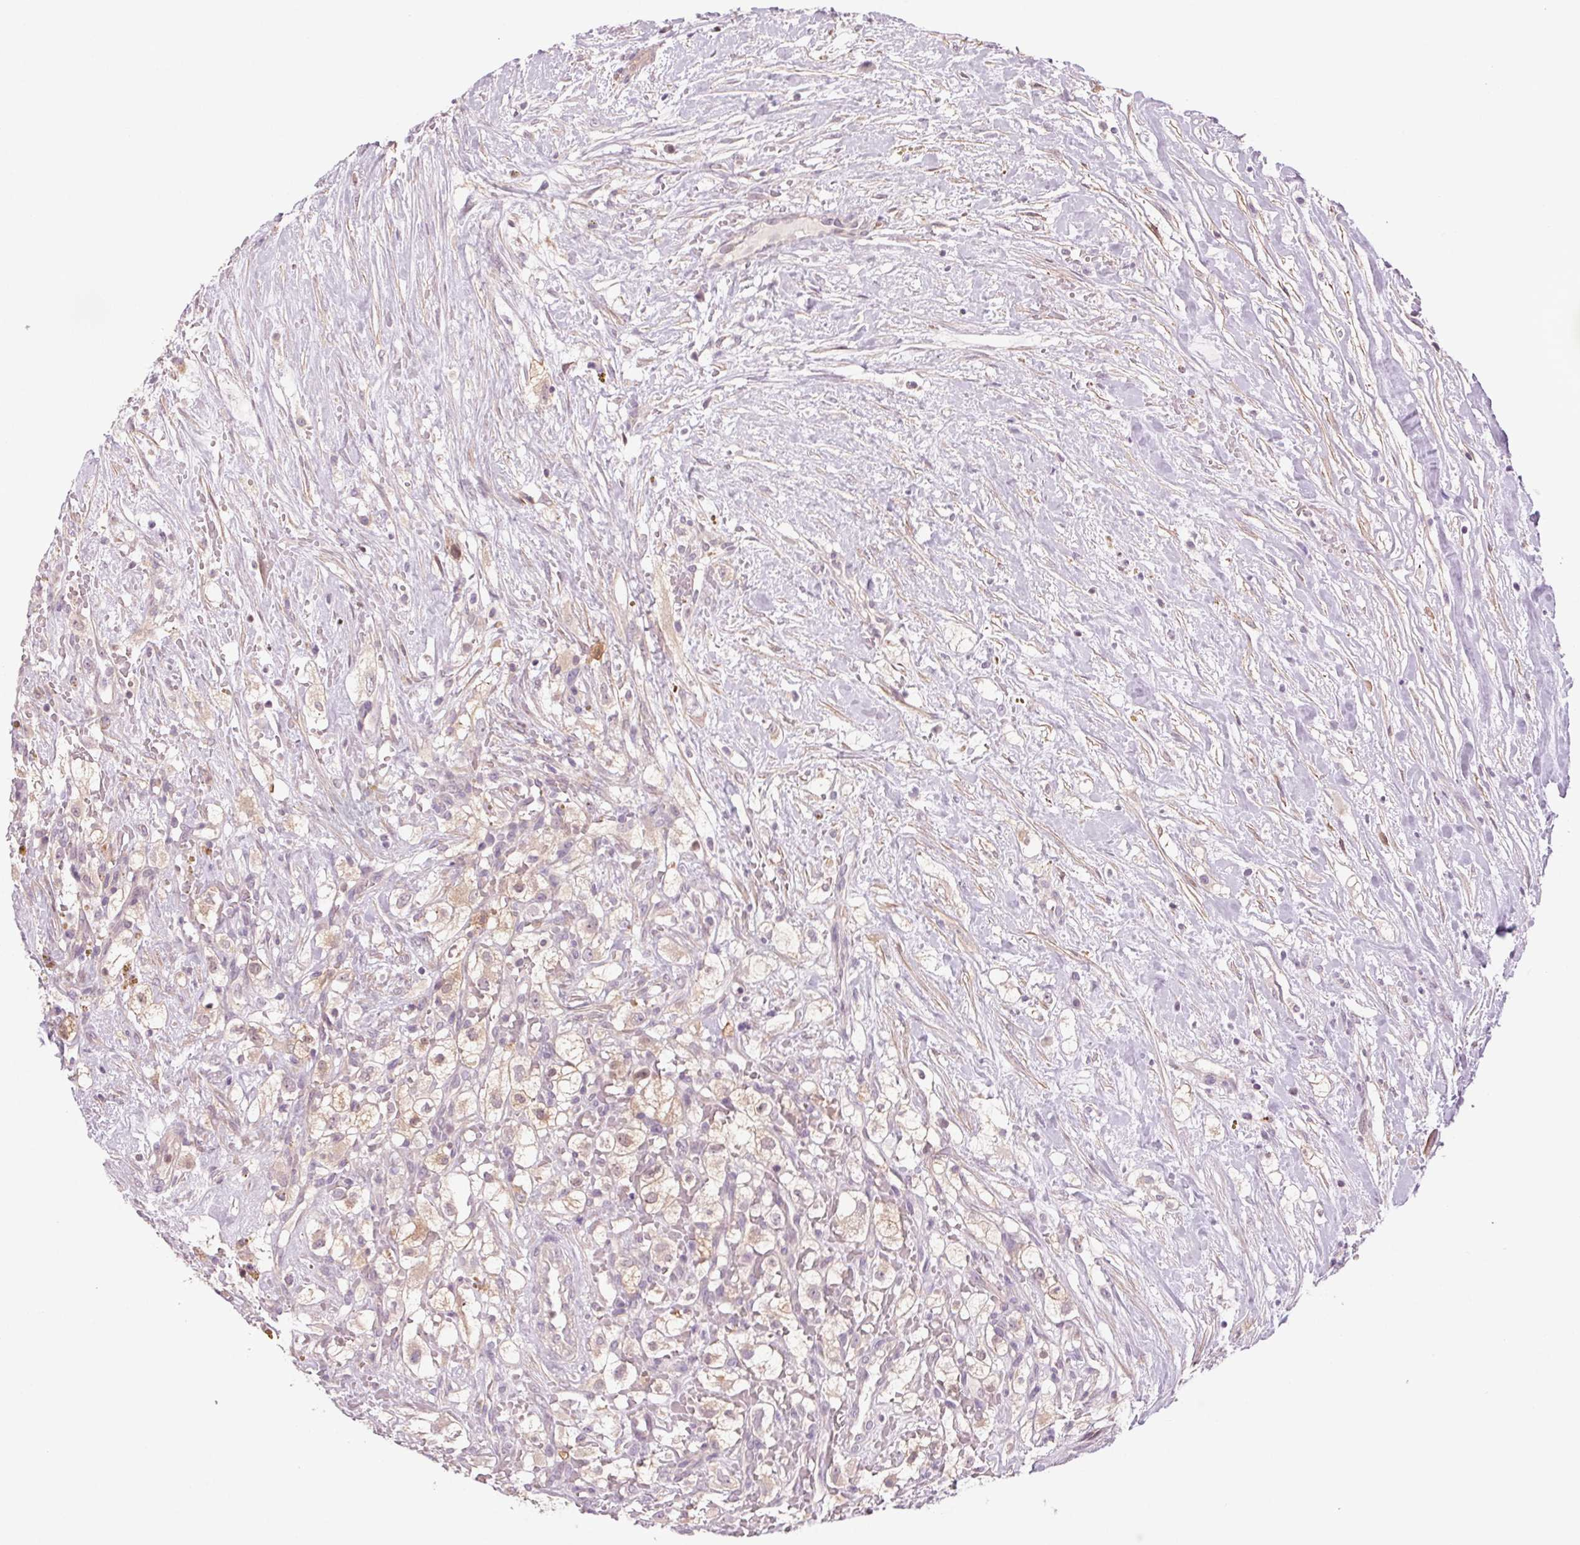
{"staining": {"intensity": "moderate", "quantity": "25%-75%", "location": "cytoplasmic/membranous"}, "tissue": "renal cancer", "cell_type": "Tumor cells", "image_type": "cancer", "snomed": [{"axis": "morphology", "description": "Adenocarcinoma, NOS"}, {"axis": "topography", "description": "Kidney"}], "caption": "Immunohistochemistry (IHC) photomicrograph of adenocarcinoma (renal) stained for a protein (brown), which displays medium levels of moderate cytoplasmic/membranous positivity in about 25%-75% of tumor cells.", "gene": "HHLA2", "patient": {"sex": "male", "age": 59}}